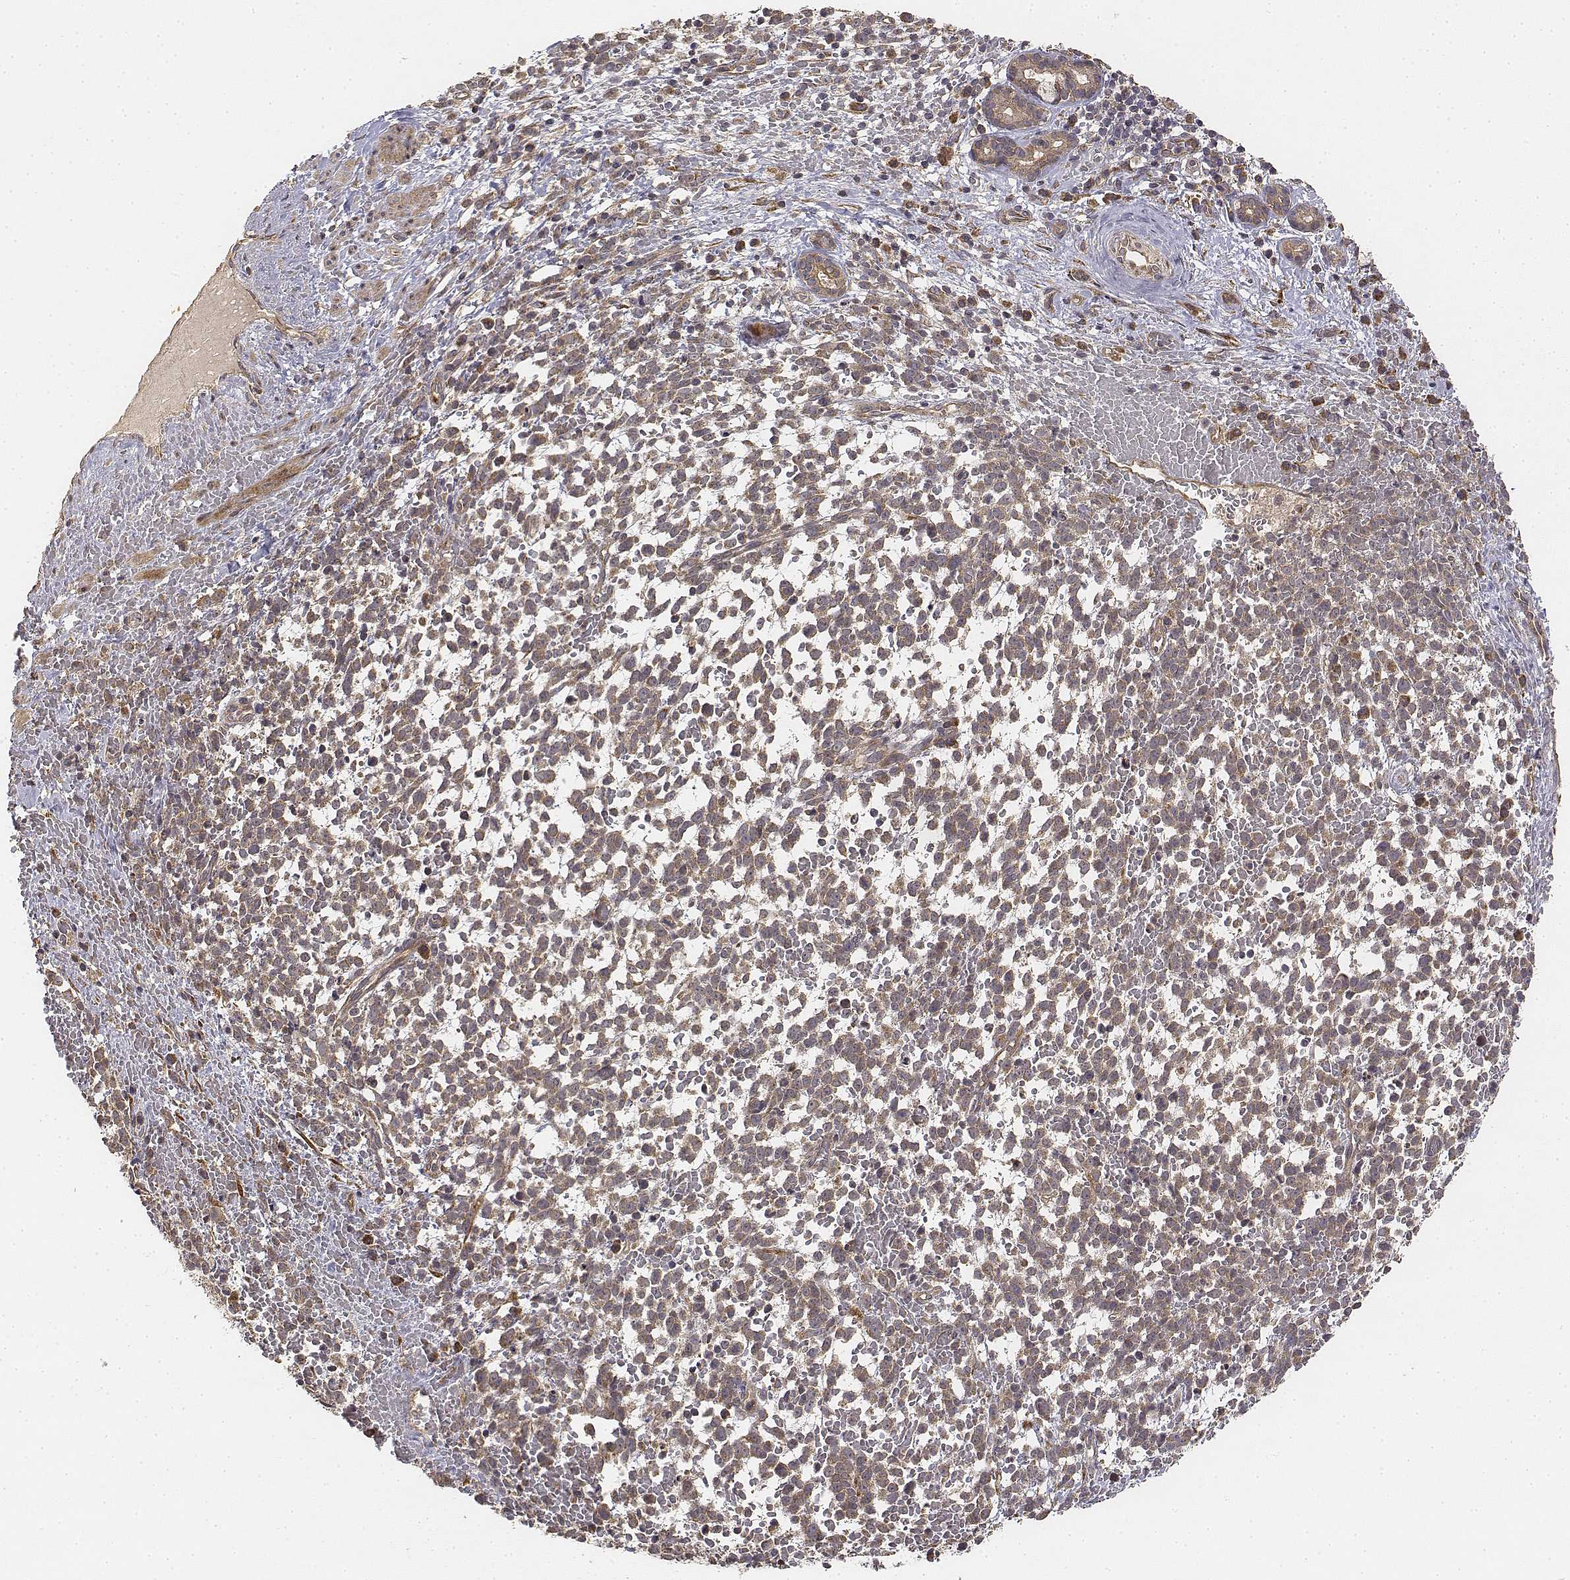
{"staining": {"intensity": "weak", "quantity": ">75%", "location": "cytoplasmic/membranous"}, "tissue": "melanoma", "cell_type": "Tumor cells", "image_type": "cancer", "snomed": [{"axis": "morphology", "description": "Malignant melanoma, NOS"}, {"axis": "topography", "description": "Skin"}], "caption": "High-magnification brightfield microscopy of melanoma stained with DAB (brown) and counterstained with hematoxylin (blue). tumor cells exhibit weak cytoplasmic/membranous expression is identified in approximately>75% of cells. (DAB (3,3'-diaminobenzidine) IHC with brightfield microscopy, high magnification).", "gene": "FBXO21", "patient": {"sex": "female", "age": 70}}